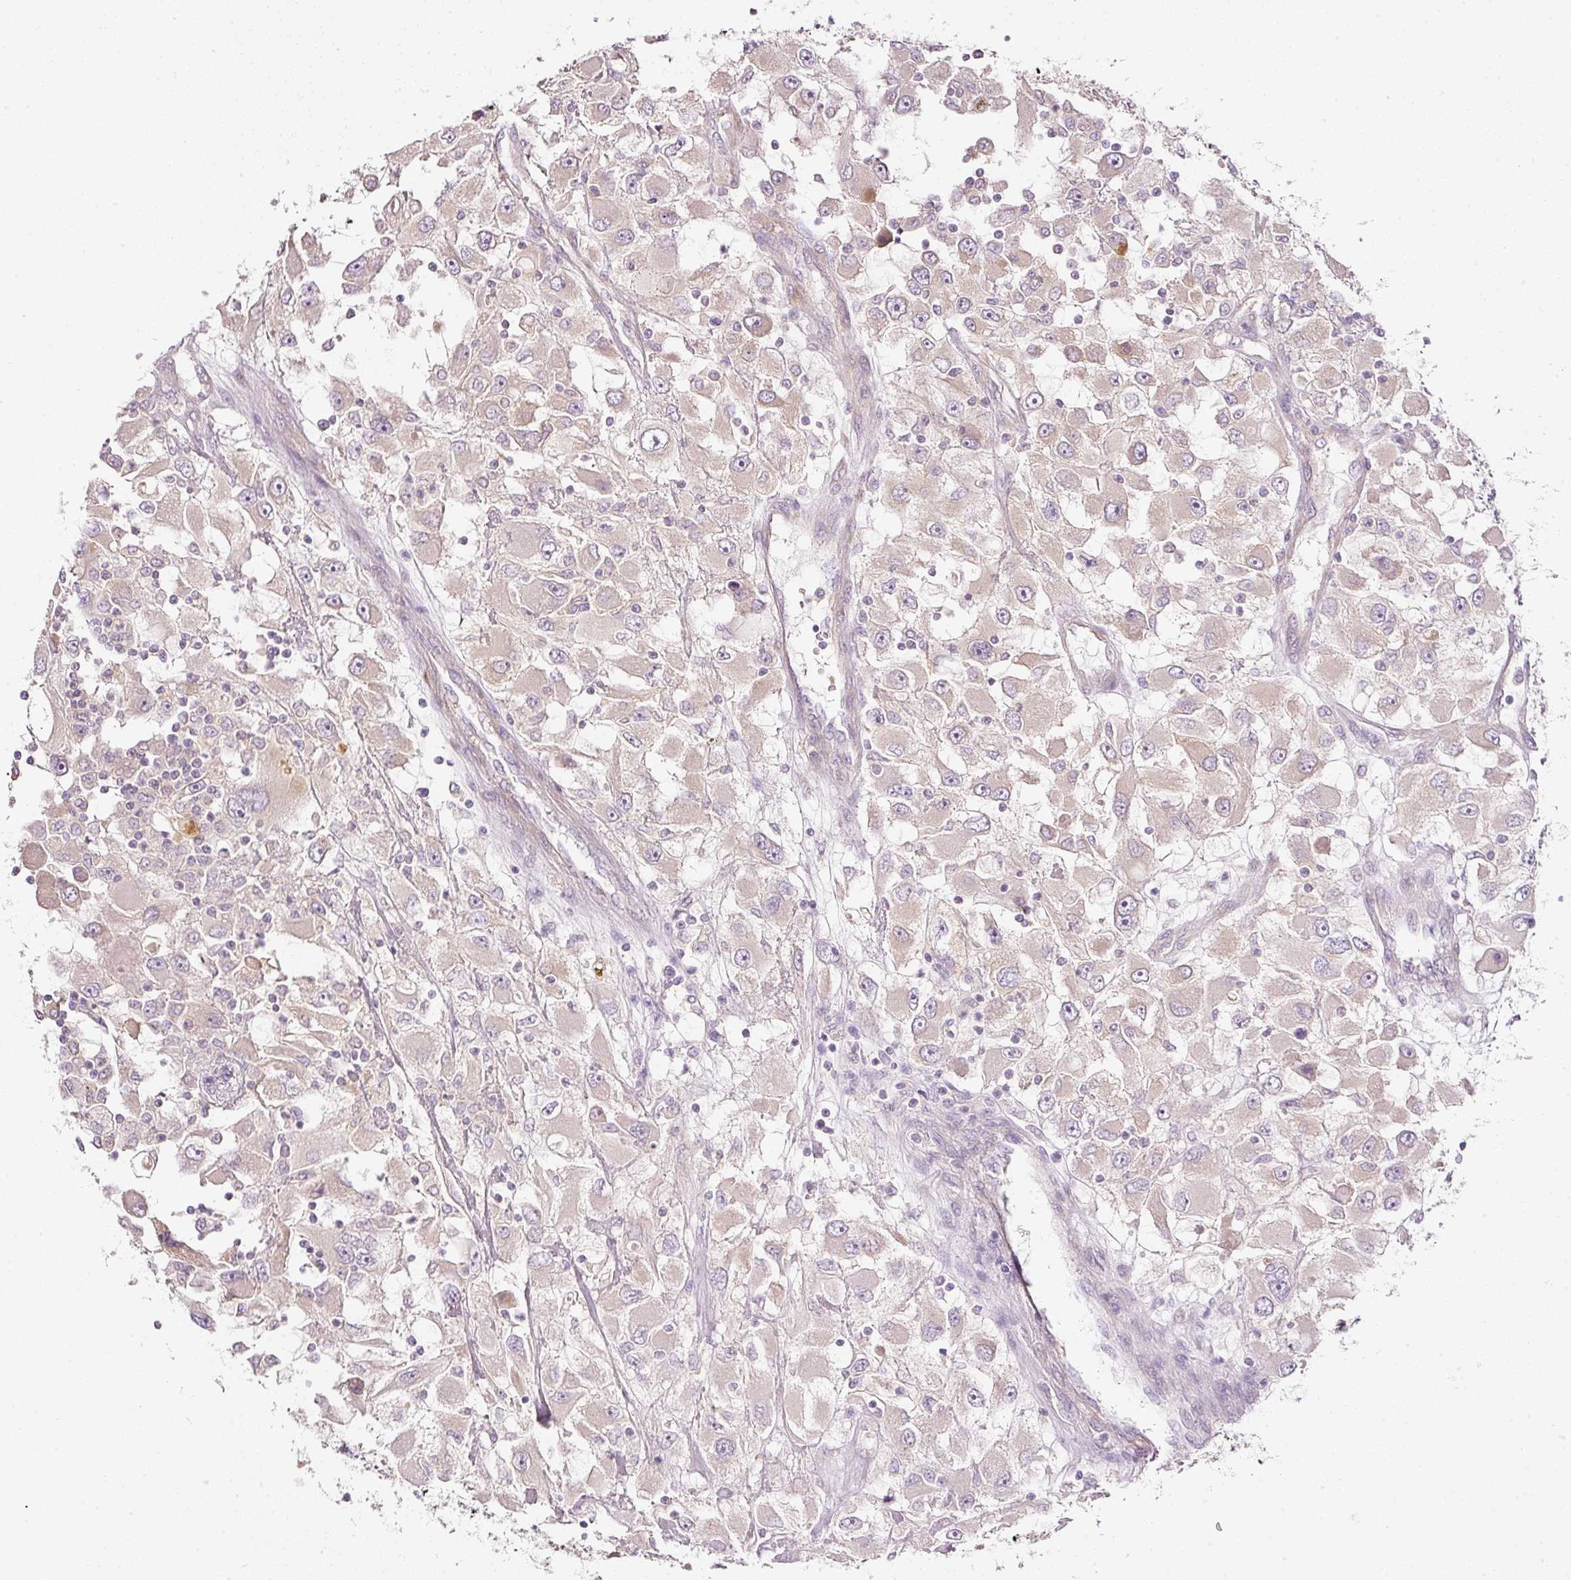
{"staining": {"intensity": "negative", "quantity": "none", "location": "none"}, "tissue": "renal cancer", "cell_type": "Tumor cells", "image_type": "cancer", "snomed": [{"axis": "morphology", "description": "Adenocarcinoma, NOS"}, {"axis": "topography", "description": "Kidney"}], "caption": "High magnification brightfield microscopy of renal cancer (adenocarcinoma) stained with DAB (3,3'-diaminobenzidine) (brown) and counterstained with hematoxylin (blue): tumor cells show no significant expression. (DAB (3,3'-diaminobenzidine) IHC with hematoxylin counter stain).", "gene": "RNF167", "patient": {"sex": "female", "age": 52}}